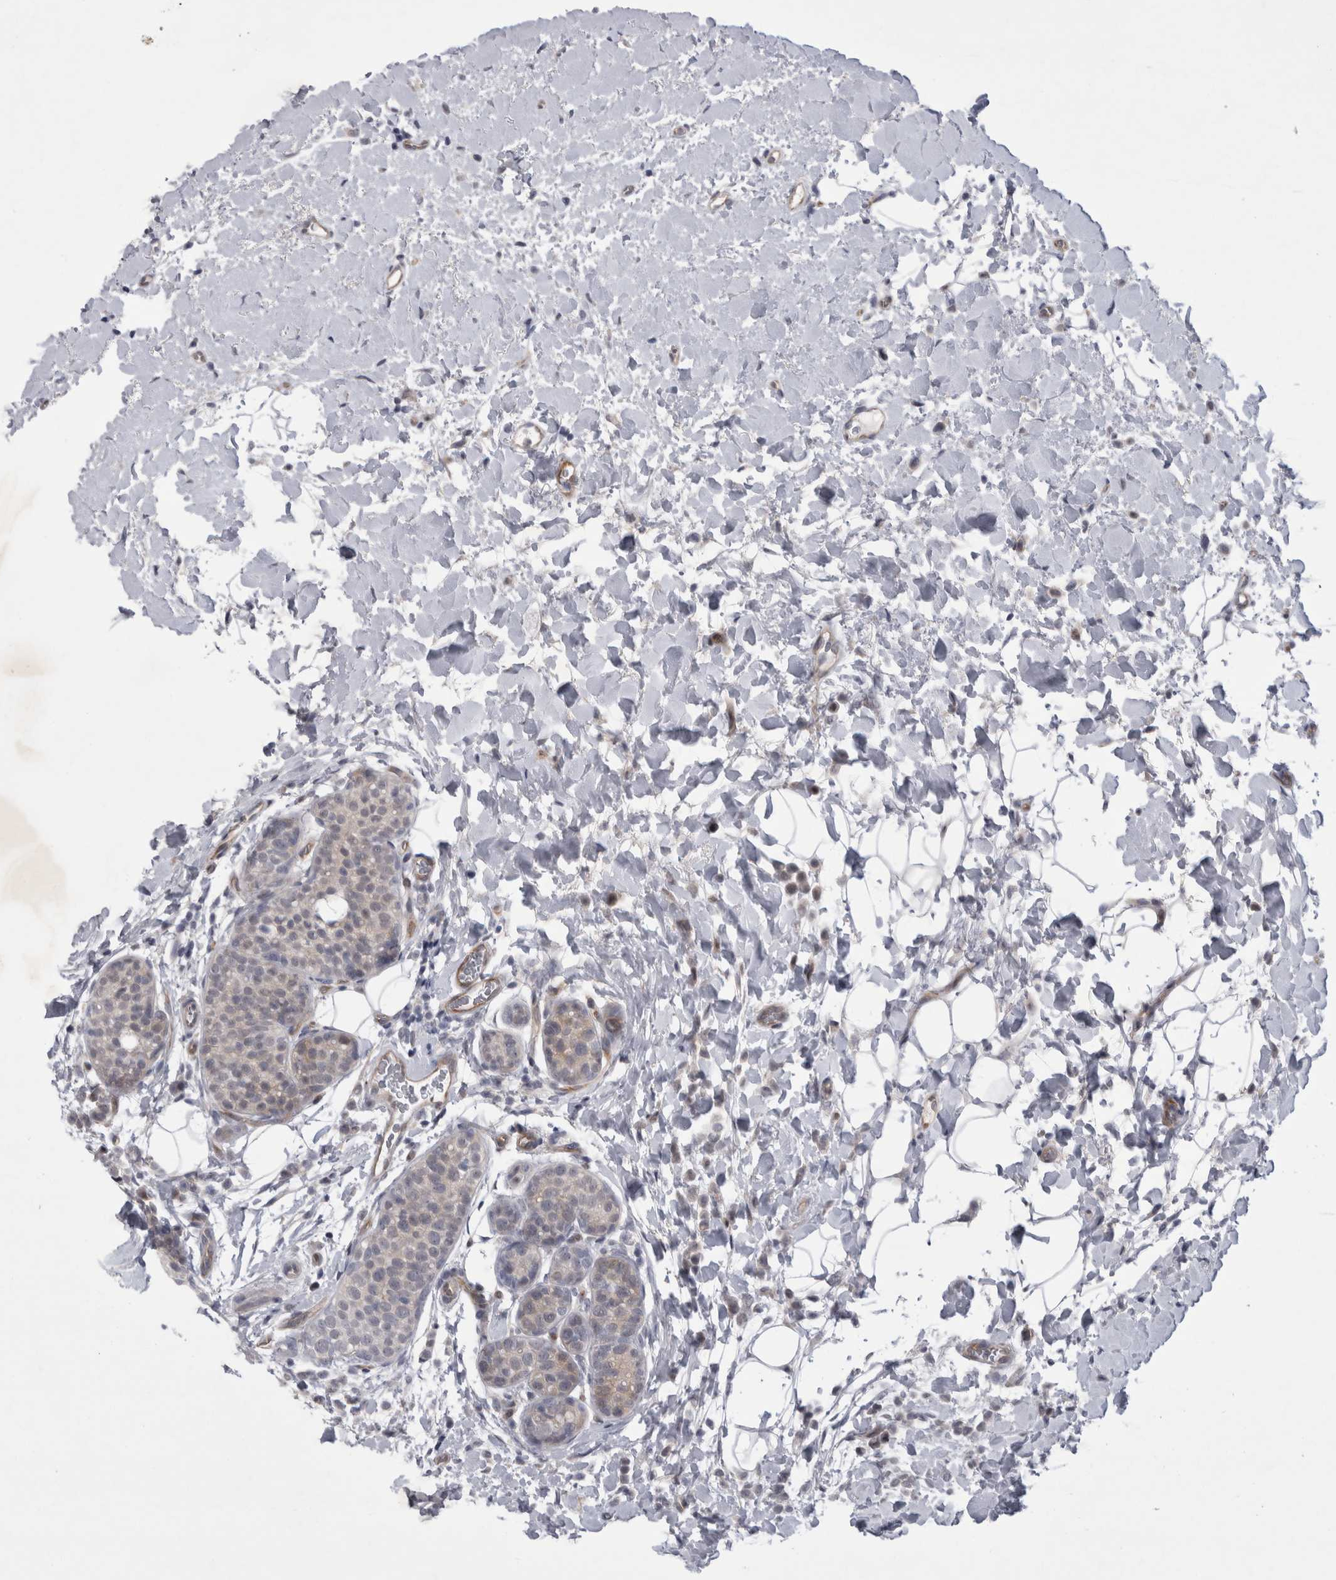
{"staining": {"intensity": "negative", "quantity": "none", "location": "none"}, "tissue": "breast cancer", "cell_type": "Tumor cells", "image_type": "cancer", "snomed": [{"axis": "morphology", "description": "Normal tissue, NOS"}, {"axis": "morphology", "description": "Lobular carcinoma"}, {"axis": "topography", "description": "Breast"}], "caption": "Tumor cells are negative for protein expression in human breast cancer (lobular carcinoma).", "gene": "PARP11", "patient": {"sex": "female", "age": 50}}